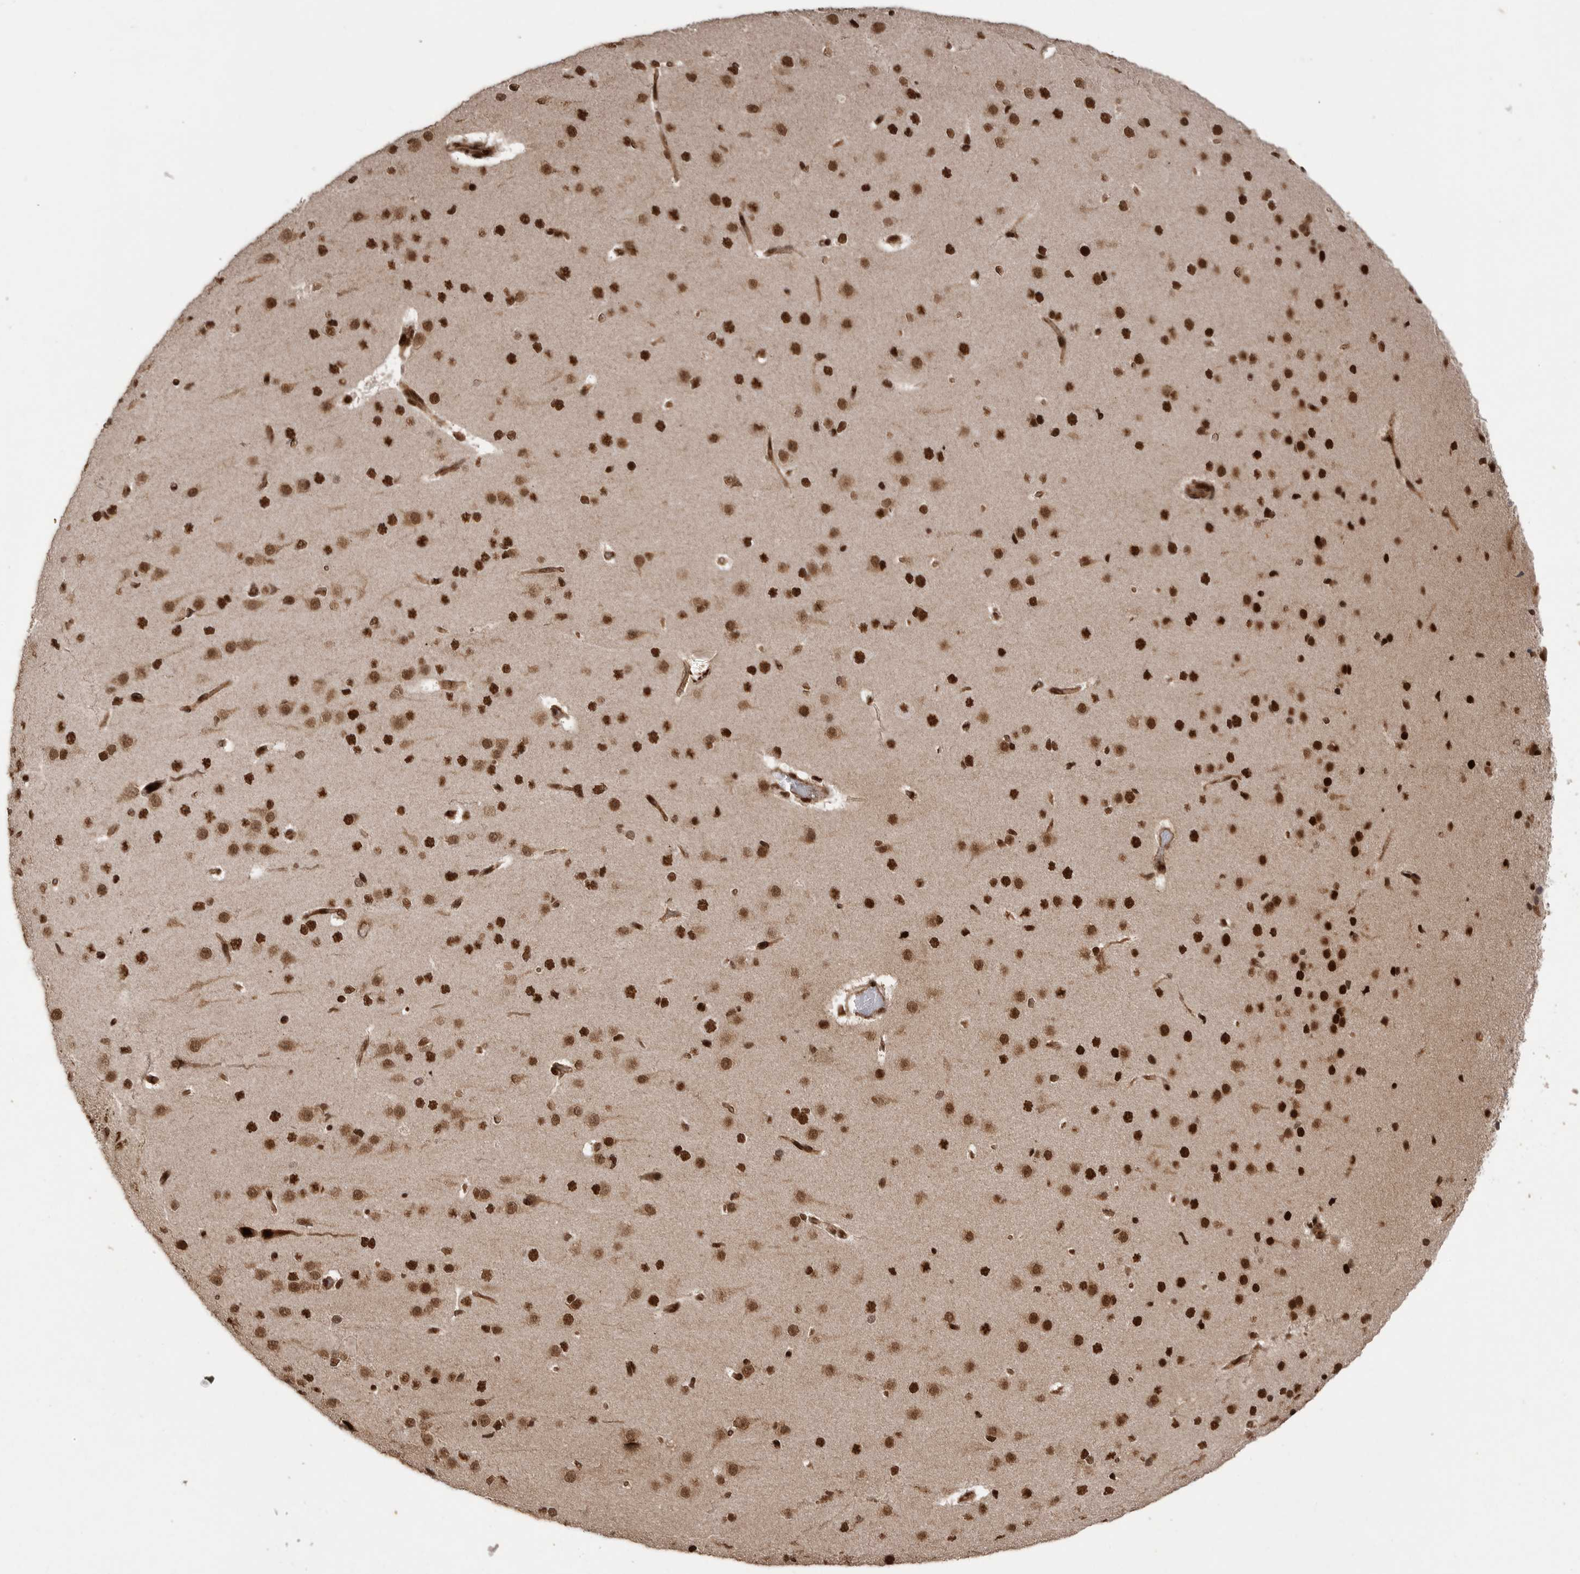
{"staining": {"intensity": "strong", "quantity": ">75%", "location": "cytoplasmic/membranous,nuclear"}, "tissue": "cerebral cortex", "cell_type": "Endothelial cells", "image_type": "normal", "snomed": [{"axis": "morphology", "description": "Normal tissue, NOS"}, {"axis": "morphology", "description": "Developmental malformation"}, {"axis": "topography", "description": "Cerebral cortex"}], "caption": "The image displays staining of unremarkable cerebral cortex, revealing strong cytoplasmic/membranous,nuclear protein staining (brown color) within endothelial cells.", "gene": "PPP1R8", "patient": {"sex": "female", "age": 30}}